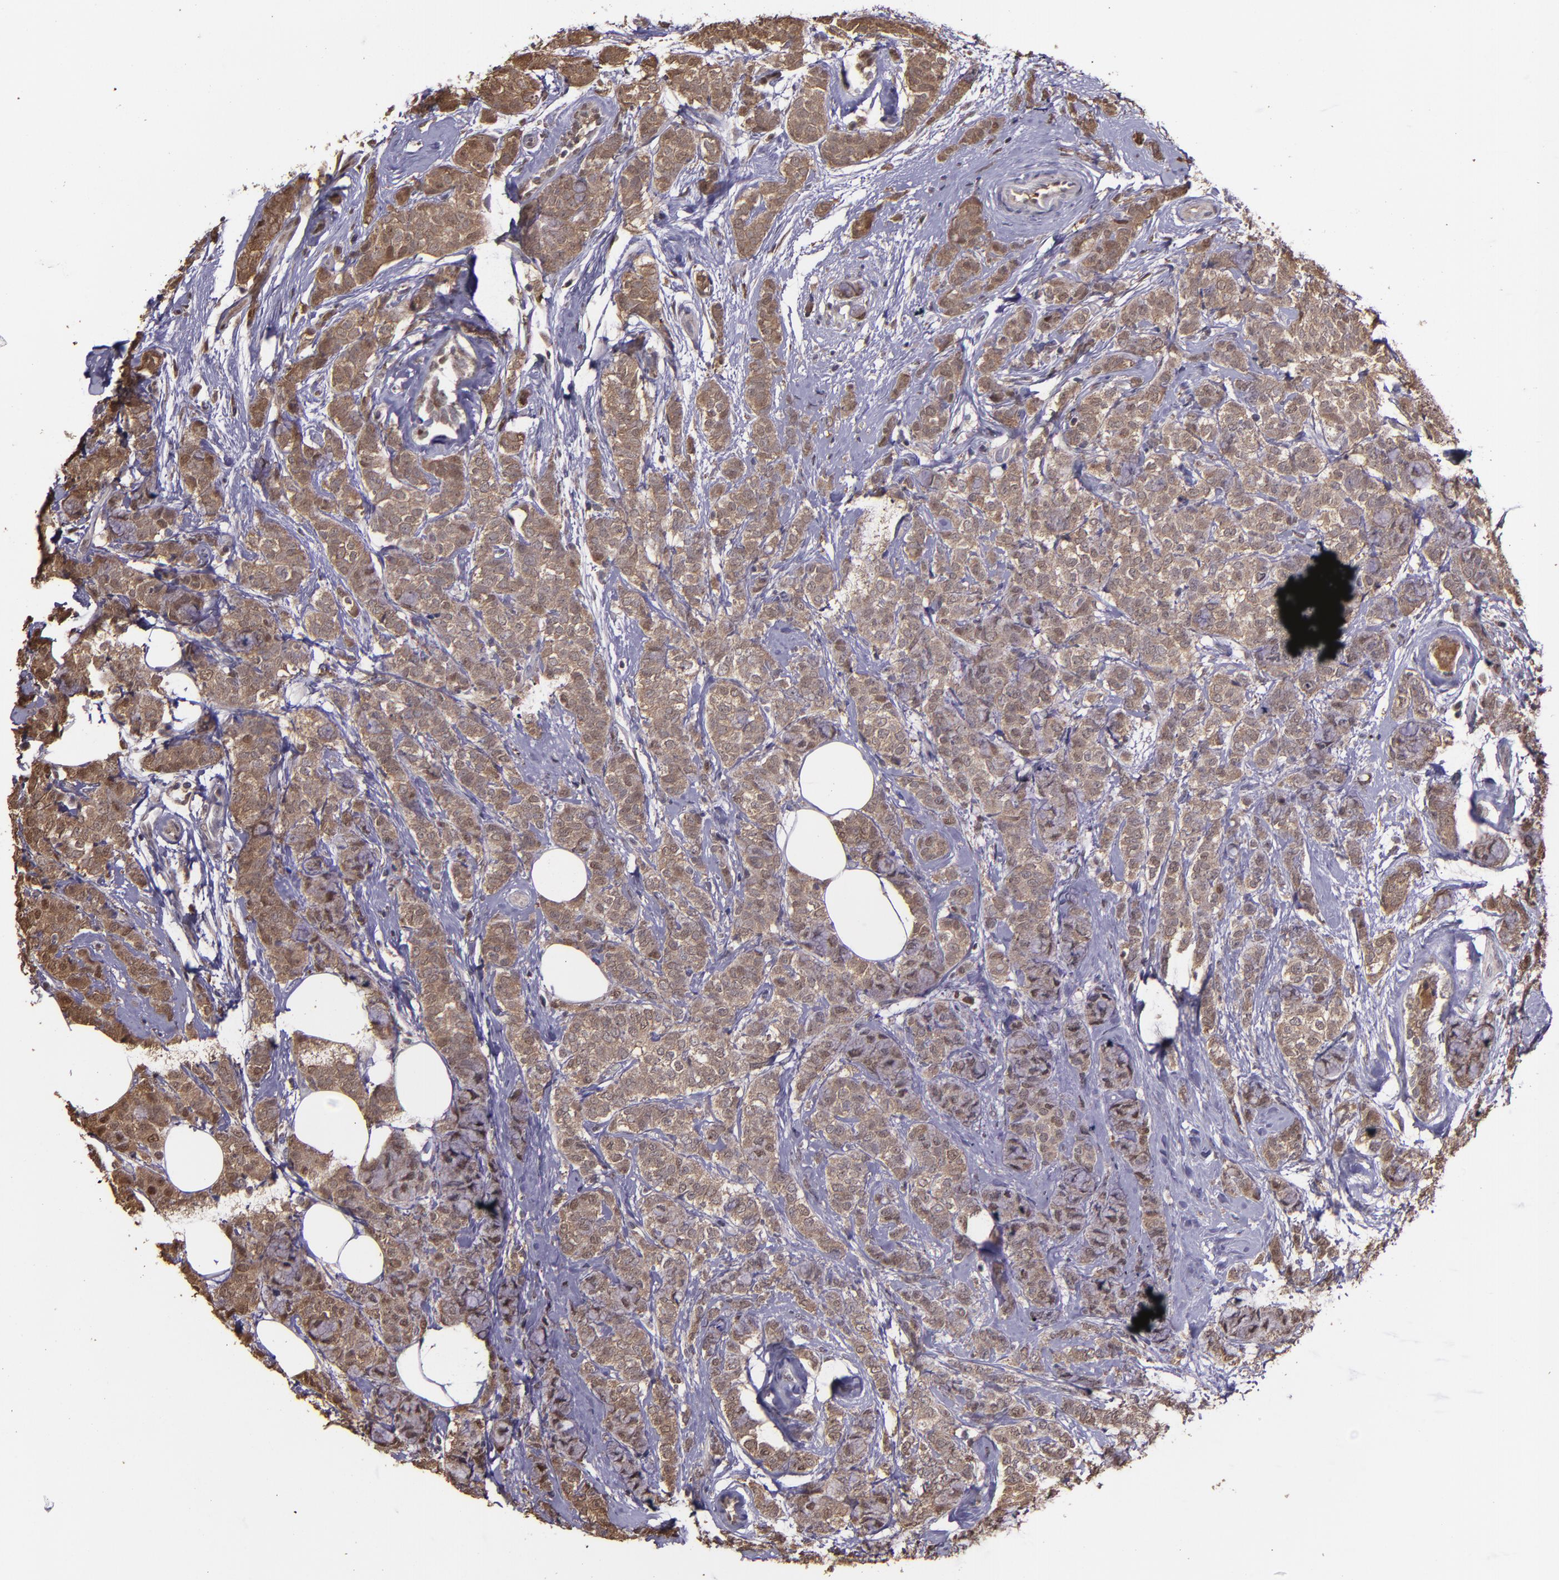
{"staining": {"intensity": "moderate", "quantity": ">75%", "location": "cytoplasmic/membranous,nuclear"}, "tissue": "breast cancer", "cell_type": "Tumor cells", "image_type": "cancer", "snomed": [{"axis": "morphology", "description": "Lobular carcinoma"}, {"axis": "topography", "description": "Breast"}], "caption": "Protein staining of breast cancer (lobular carcinoma) tissue demonstrates moderate cytoplasmic/membranous and nuclear expression in approximately >75% of tumor cells.", "gene": "SERPINF2", "patient": {"sex": "female", "age": 60}}